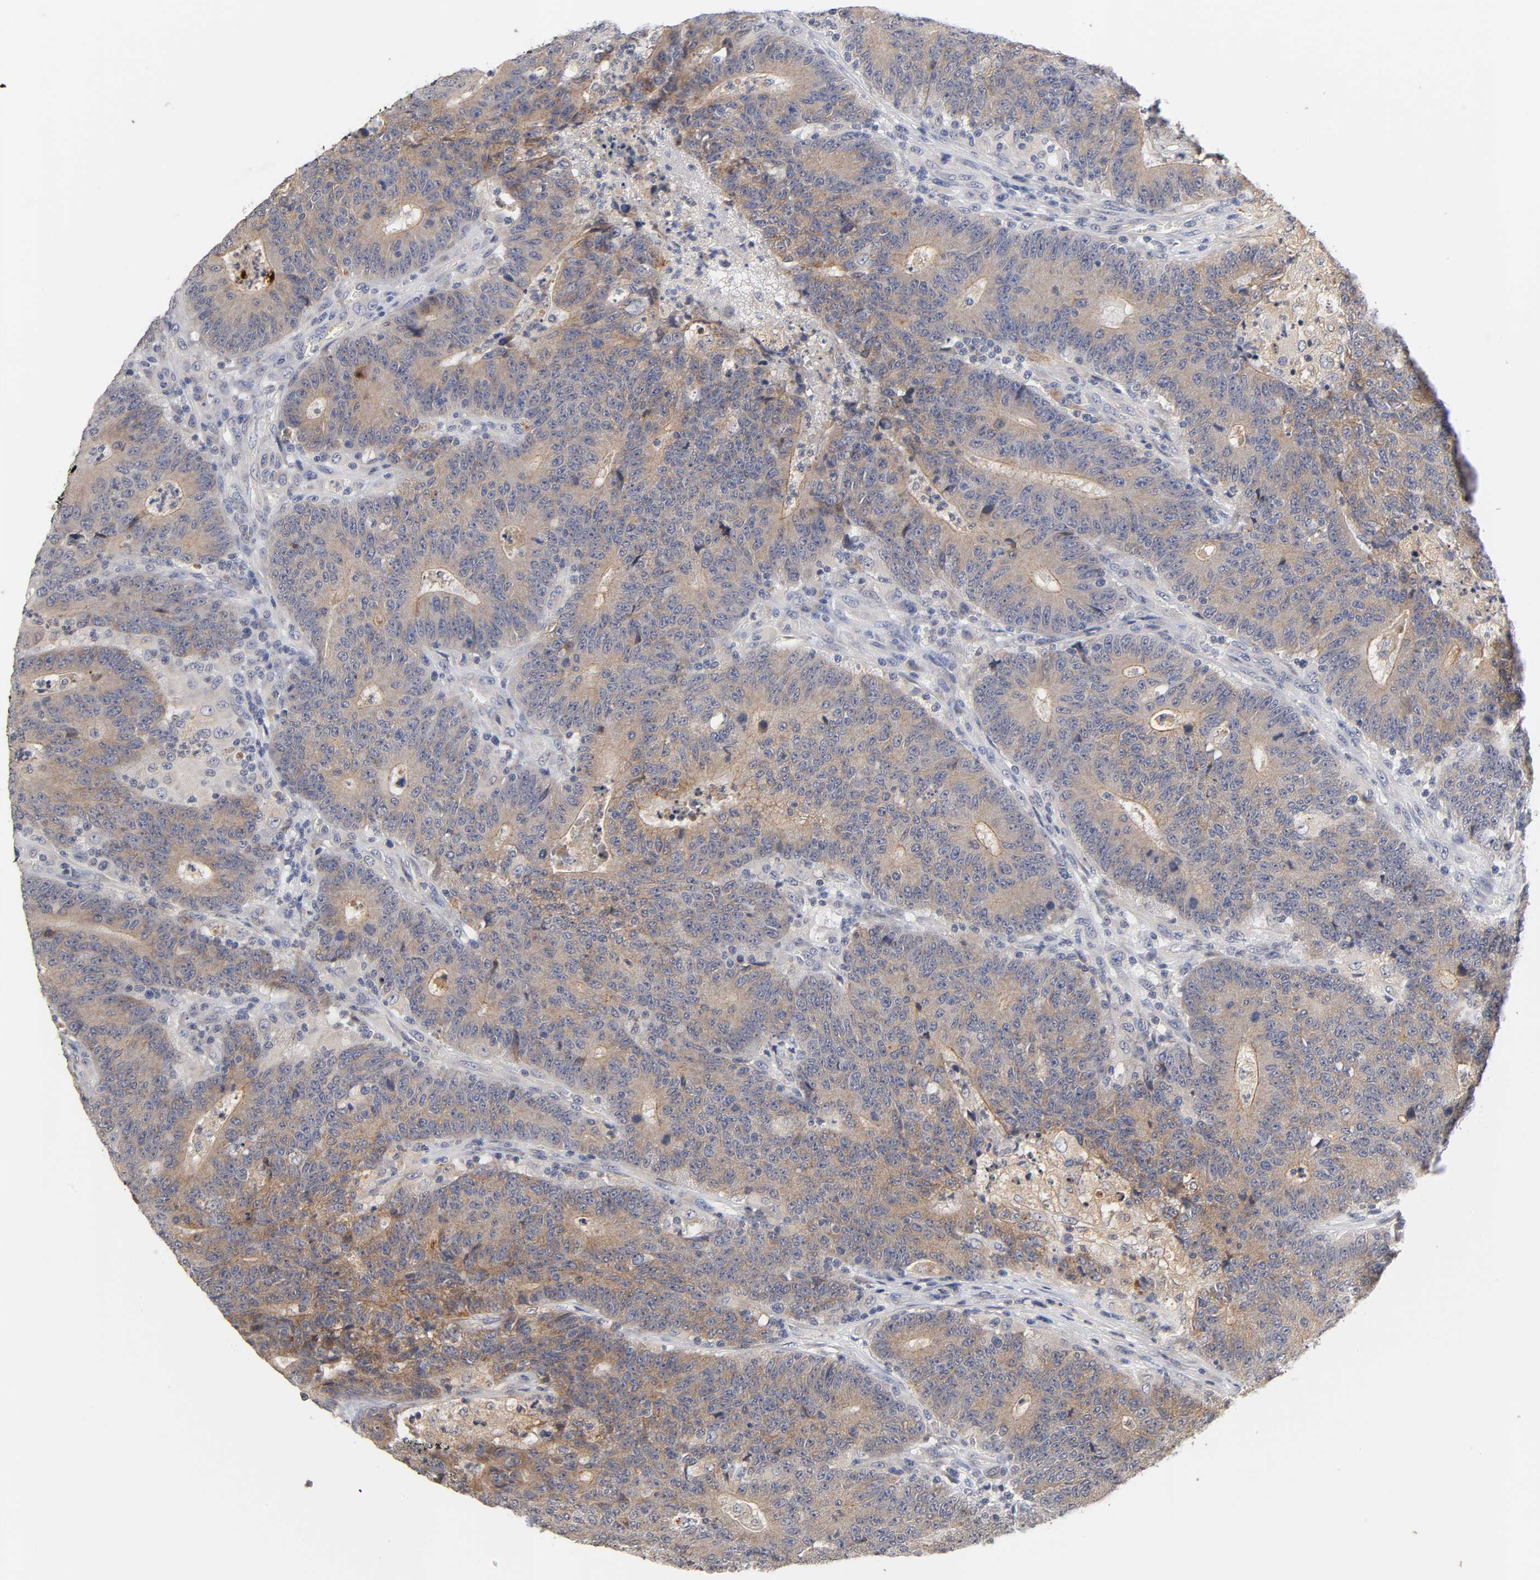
{"staining": {"intensity": "weak", "quantity": ">75%", "location": "cytoplasmic/membranous"}, "tissue": "colorectal cancer", "cell_type": "Tumor cells", "image_type": "cancer", "snomed": [{"axis": "morphology", "description": "Normal tissue, NOS"}, {"axis": "morphology", "description": "Adenocarcinoma, NOS"}, {"axis": "topography", "description": "Colon"}], "caption": "Human colorectal cancer (adenocarcinoma) stained for a protein (brown) reveals weak cytoplasmic/membranous positive staining in about >75% of tumor cells.", "gene": "CXADR", "patient": {"sex": "female", "age": 75}}